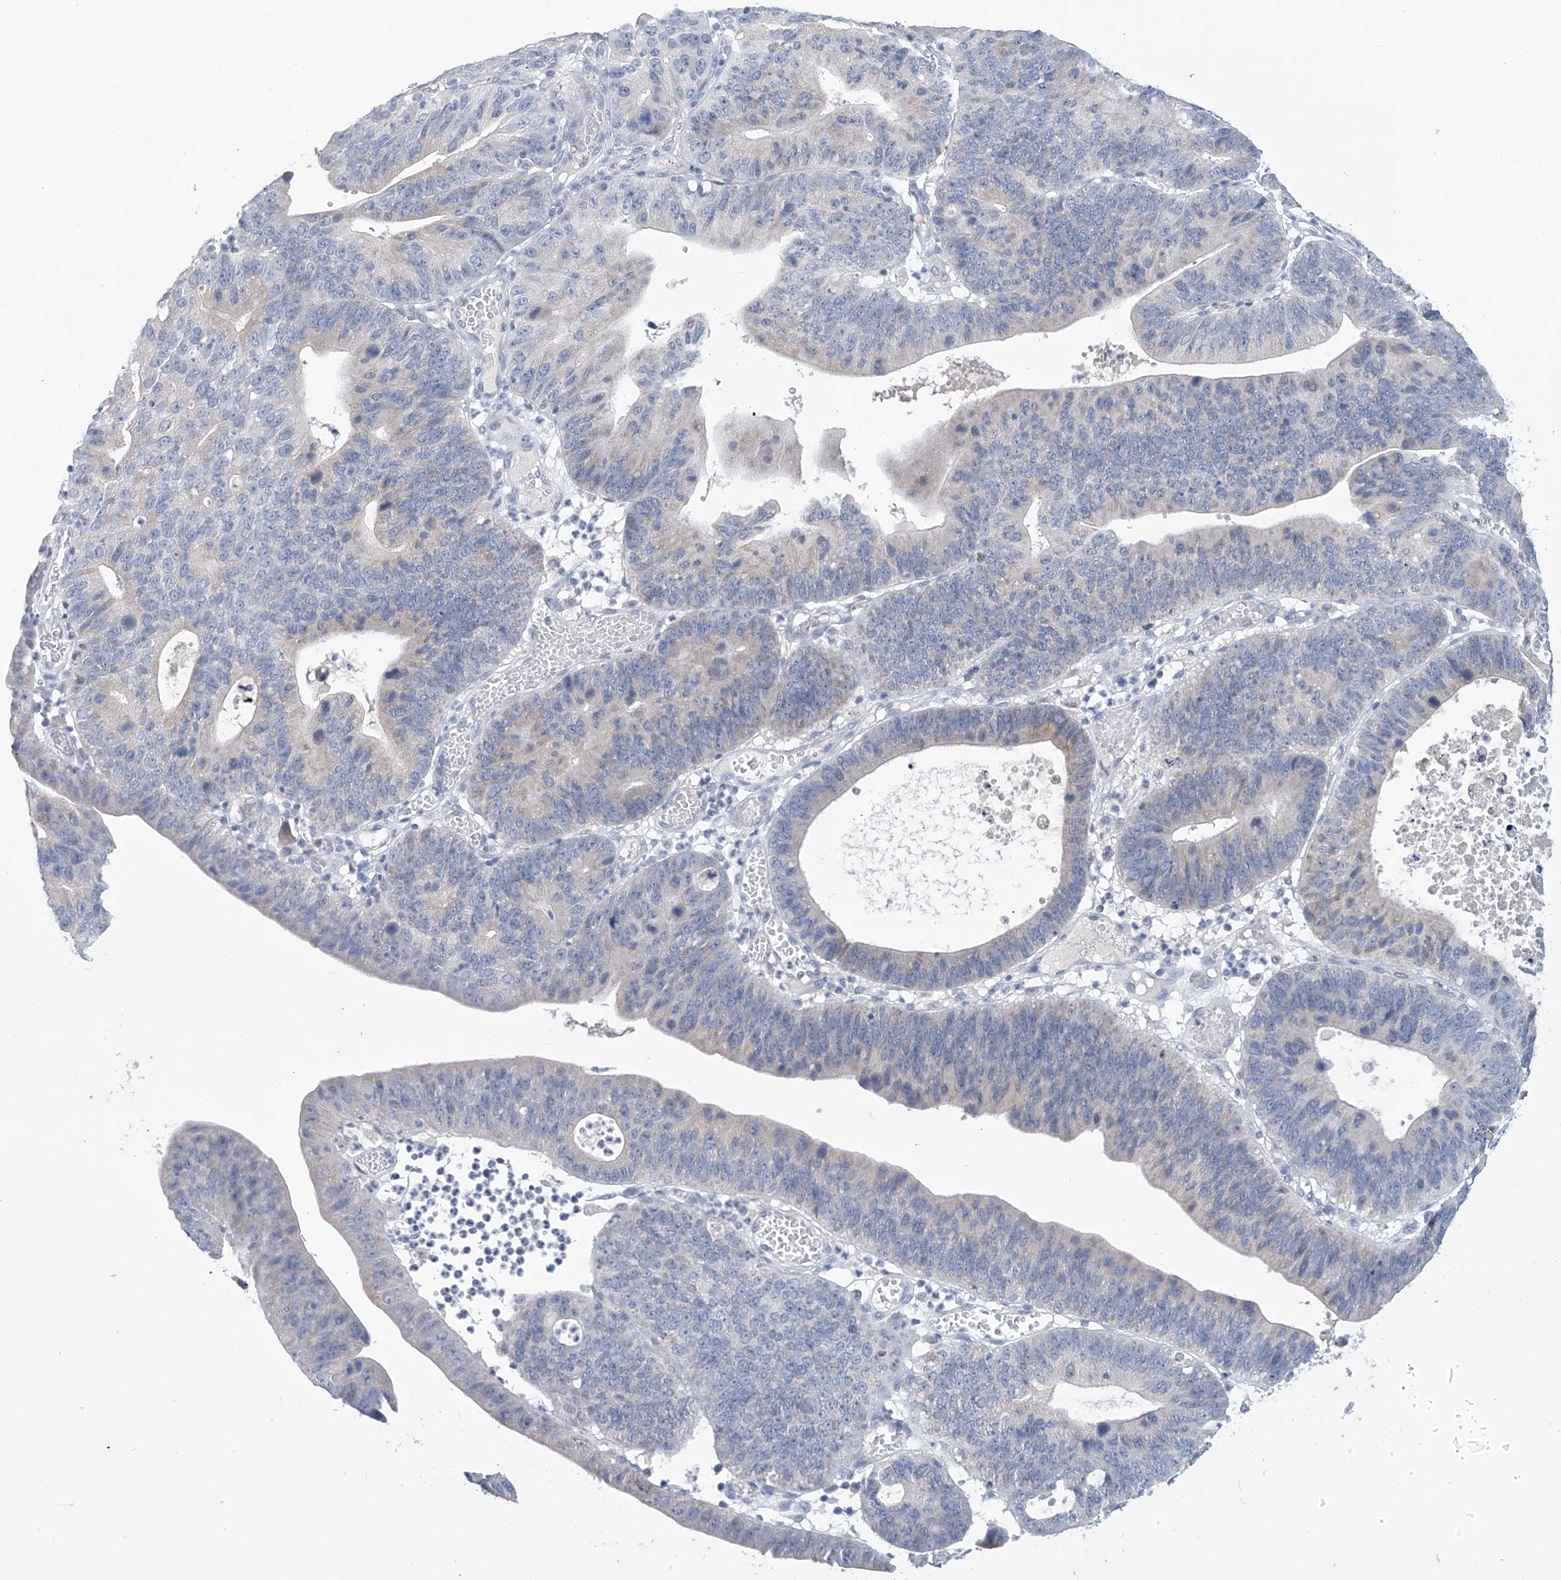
{"staining": {"intensity": "weak", "quantity": "<25%", "location": "cytoplasmic/membranous"}, "tissue": "stomach cancer", "cell_type": "Tumor cells", "image_type": "cancer", "snomed": [{"axis": "morphology", "description": "Adenocarcinoma, NOS"}, {"axis": "topography", "description": "Stomach"}], "caption": "Immunohistochemistry image of neoplastic tissue: stomach adenocarcinoma stained with DAB (3,3'-diaminobenzidine) exhibits no significant protein positivity in tumor cells.", "gene": "IBA57", "patient": {"sex": "male", "age": 59}}